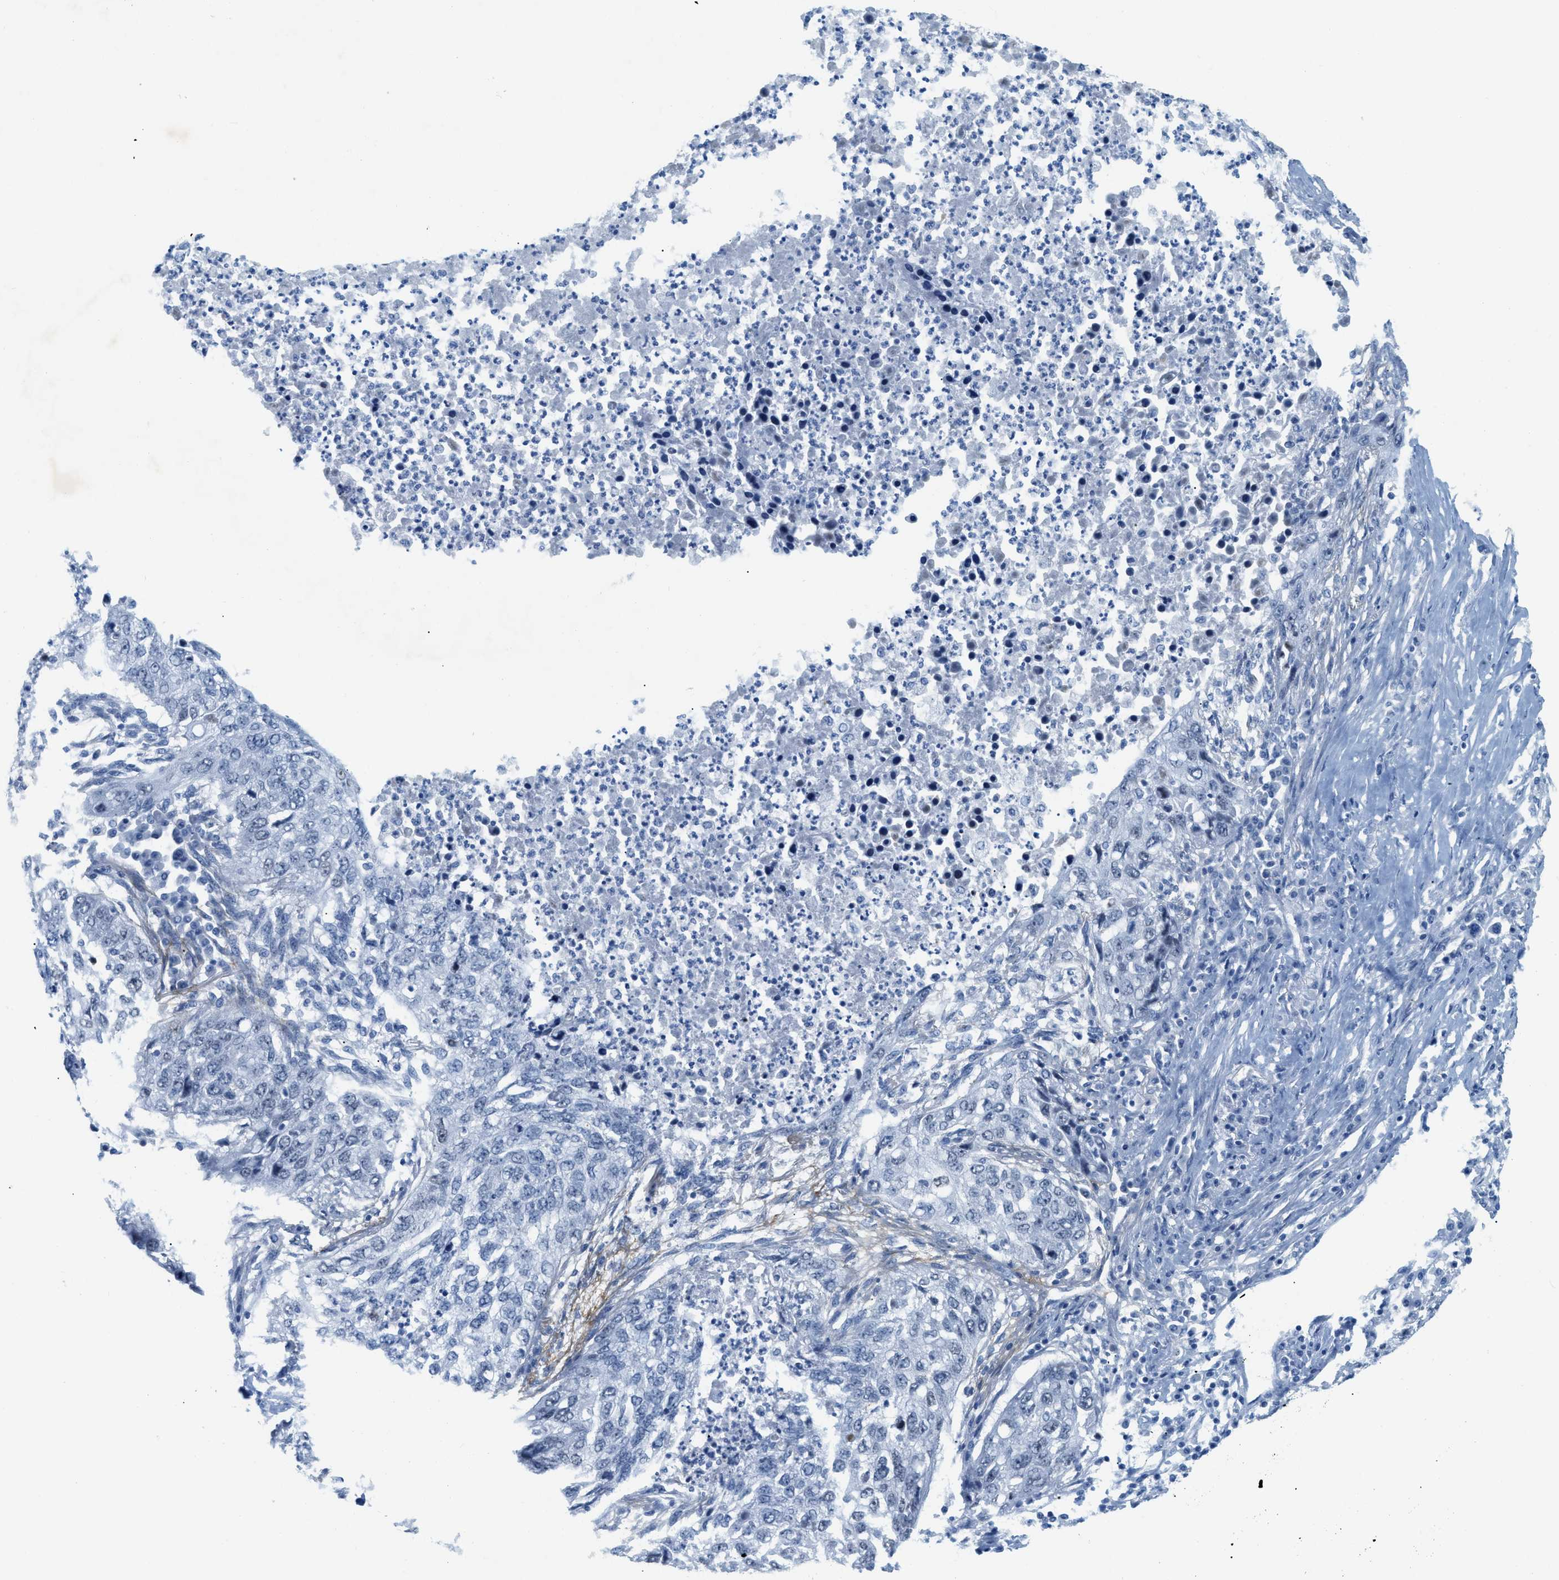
{"staining": {"intensity": "negative", "quantity": "none", "location": "none"}, "tissue": "lung cancer", "cell_type": "Tumor cells", "image_type": "cancer", "snomed": [{"axis": "morphology", "description": "Squamous cell carcinoma, NOS"}, {"axis": "topography", "description": "Lung"}], "caption": "IHC histopathology image of neoplastic tissue: lung cancer (squamous cell carcinoma) stained with DAB (3,3'-diaminobenzidine) displays no significant protein expression in tumor cells.", "gene": "HLTF", "patient": {"sex": "female", "age": 63}}